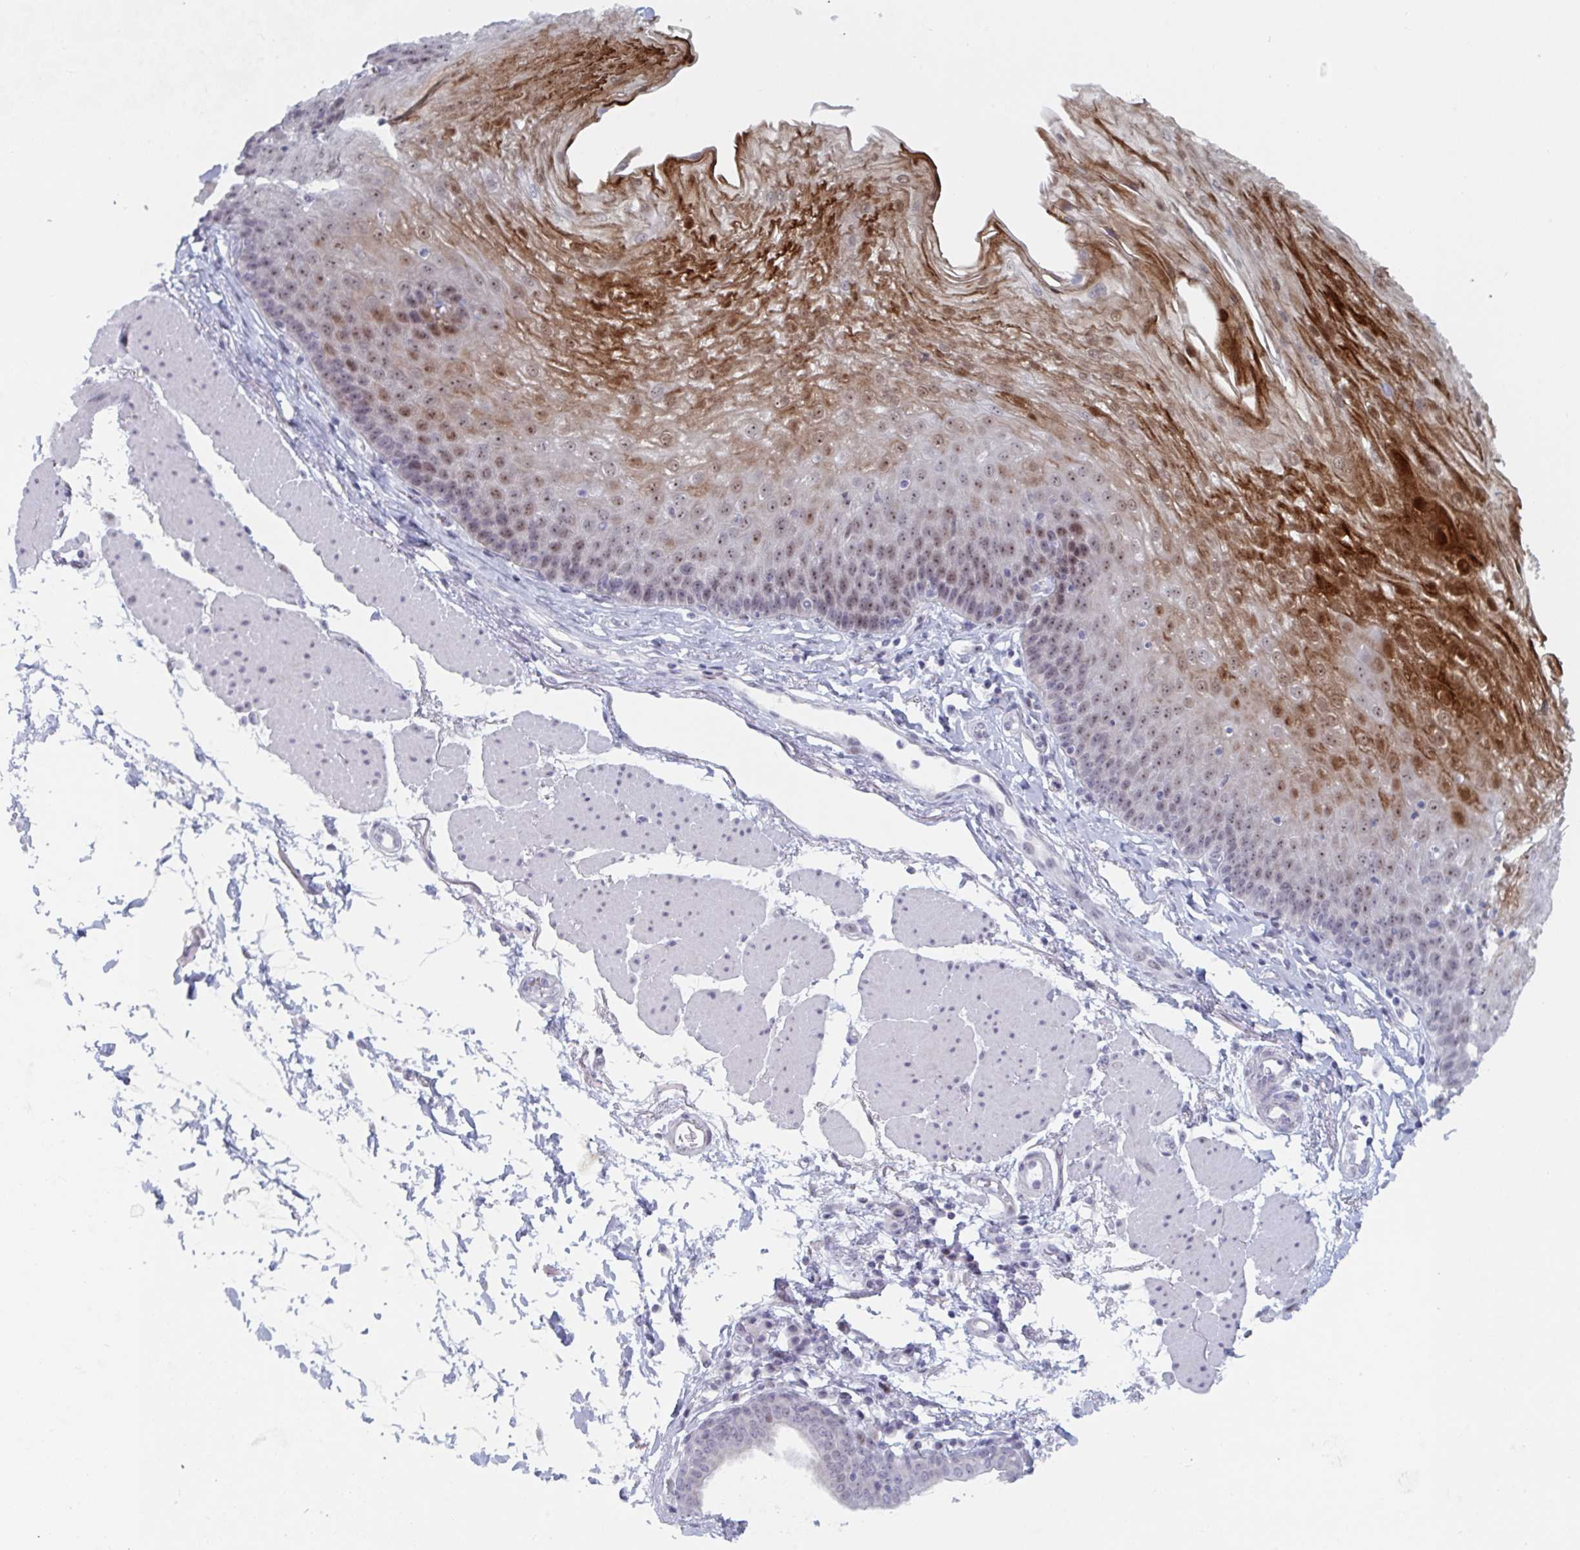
{"staining": {"intensity": "moderate", "quantity": "25%-75%", "location": "cytoplasmic/membranous,nuclear"}, "tissue": "esophagus", "cell_type": "Squamous epithelial cells", "image_type": "normal", "snomed": [{"axis": "morphology", "description": "Normal tissue, NOS"}, {"axis": "topography", "description": "Esophagus"}], "caption": "Immunohistochemical staining of benign esophagus exhibits 25%-75% levels of moderate cytoplasmic/membranous,nuclear protein staining in approximately 25%-75% of squamous epithelial cells. The protein of interest is stained brown, and the nuclei are stained in blue (DAB IHC with brightfield microscopy, high magnification).", "gene": "NR1H2", "patient": {"sex": "female", "age": 81}}